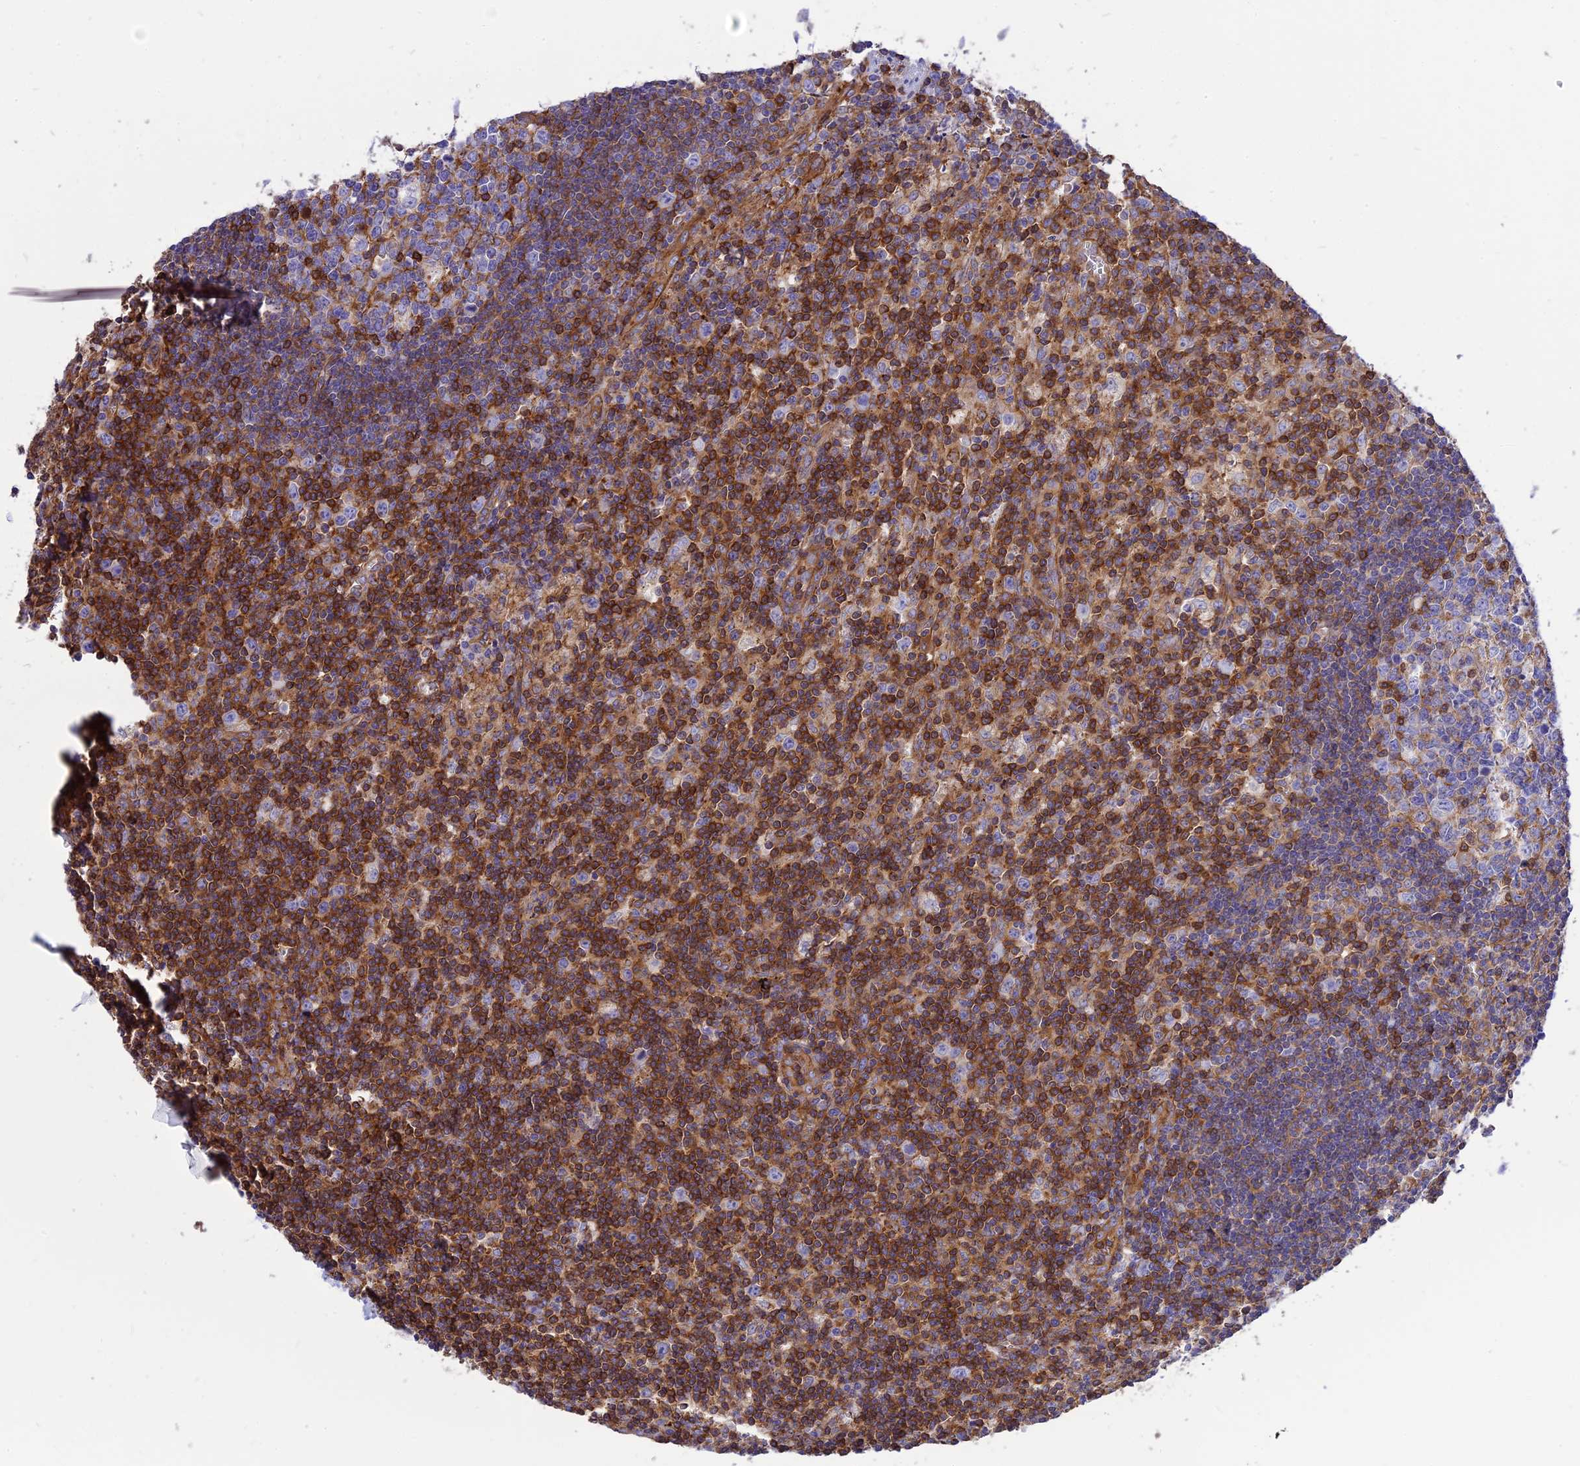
{"staining": {"intensity": "strong", "quantity": "<25%", "location": "cytoplasmic/membranous"}, "tissue": "lymph node", "cell_type": "Germinal center cells", "image_type": "normal", "snomed": [{"axis": "morphology", "description": "Normal tissue, NOS"}, {"axis": "topography", "description": "Lymph node"}], "caption": "Immunohistochemical staining of normal lymph node displays medium levels of strong cytoplasmic/membranous staining in about <25% of germinal center cells.", "gene": "SEPTIN9", "patient": {"sex": "male", "age": 58}}